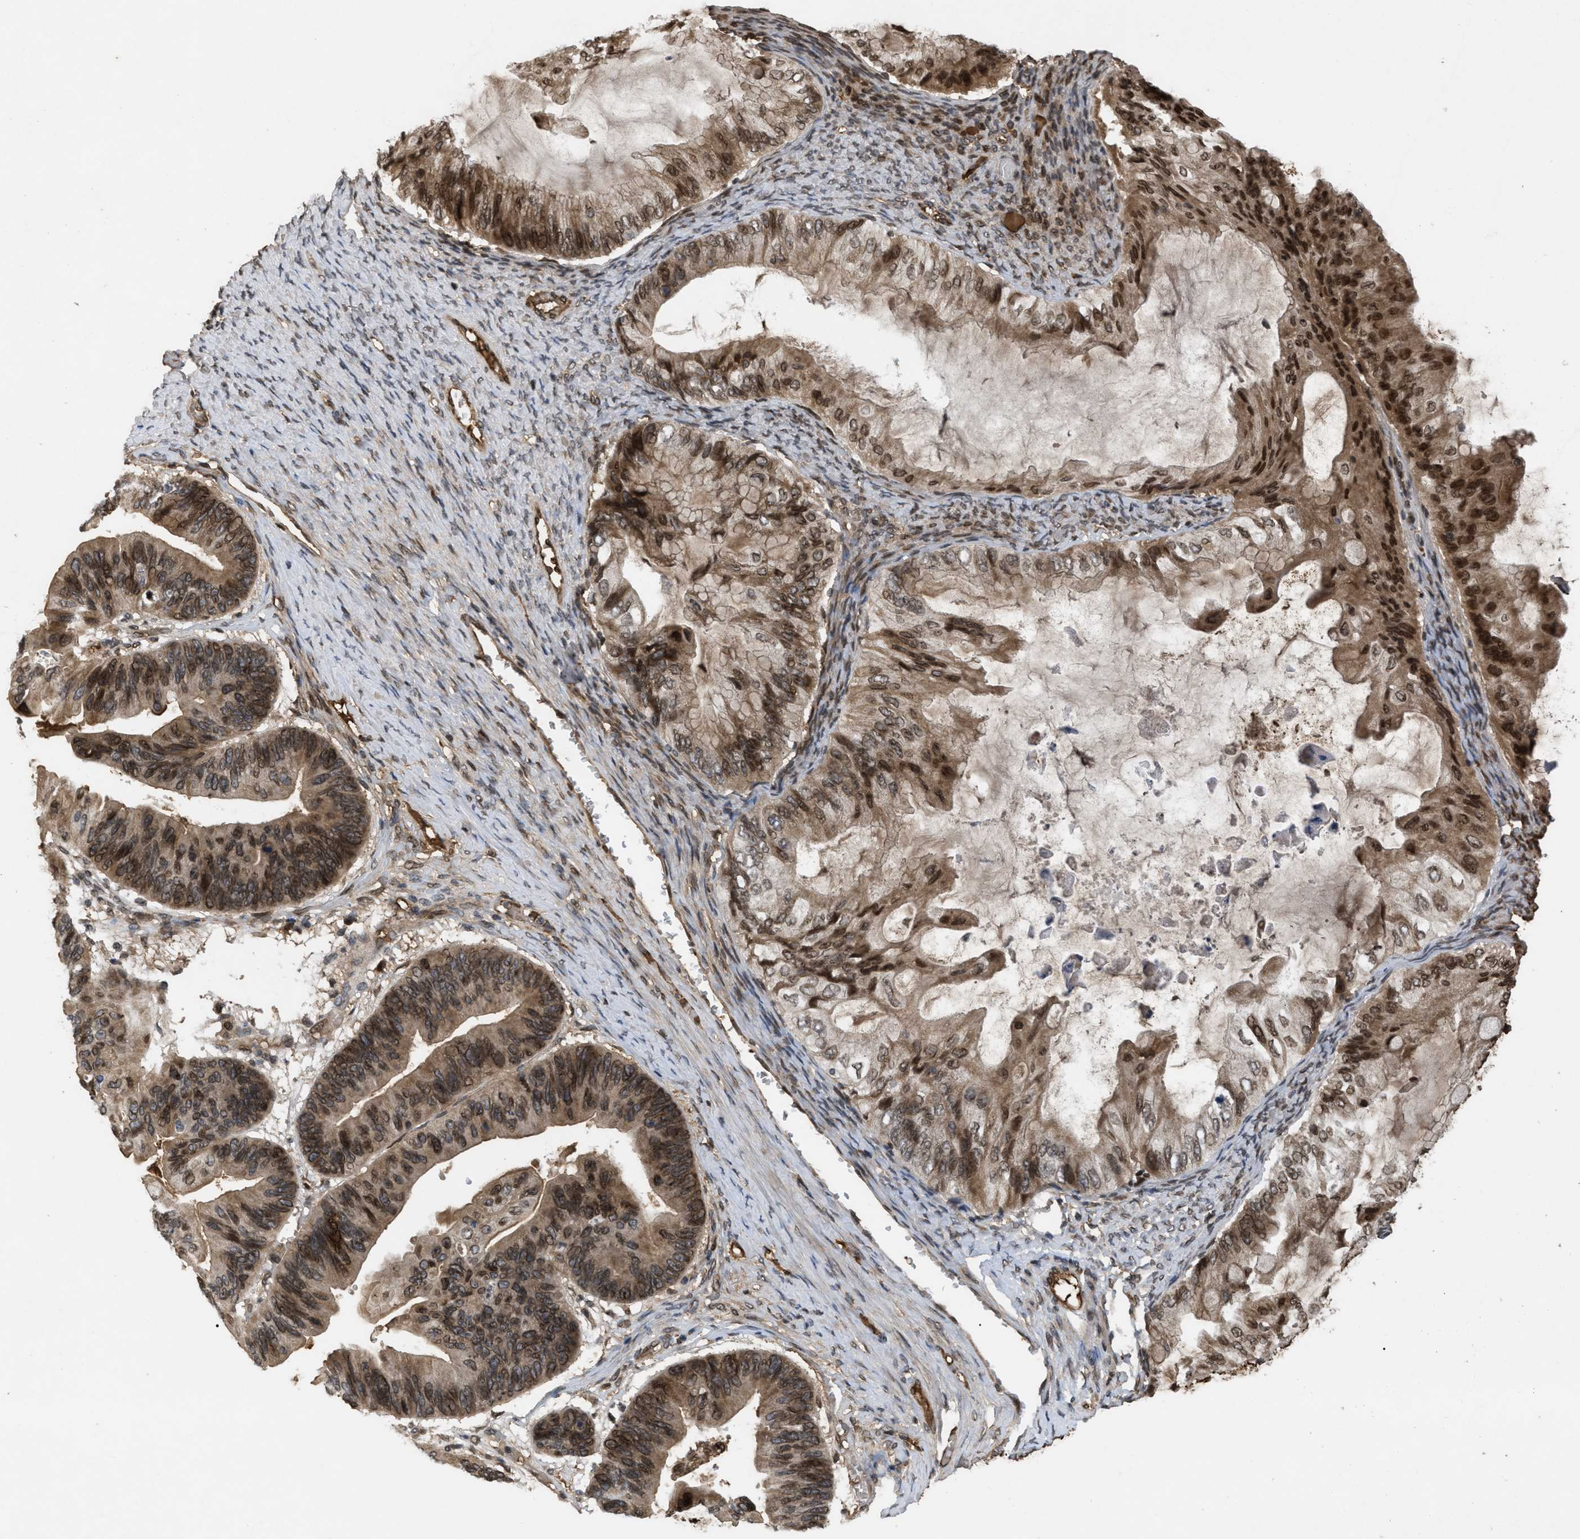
{"staining": {"intensity": "strong", "quantity": ">75%", "location": "cytoplasmic/membranous,nuclear"}, "tissue": "ovarian cancer", "cell_type": "Tumor cells", "image_type": "cancer", "snomed": [{"axis": "morphology", "description": "Cystadenocarcinoma, mucinous, NOS"}, {"axis": "topography", "description": "Ovary"}], "caption": "A brown stain shows strong cytoplasmic/membranous and nuclear positivity of a protein in mucinous cystadenocarcinoma (ovarian) tumor cells.", "gene": "CRY1", "patient": {"sex": "female", "age": 61}}